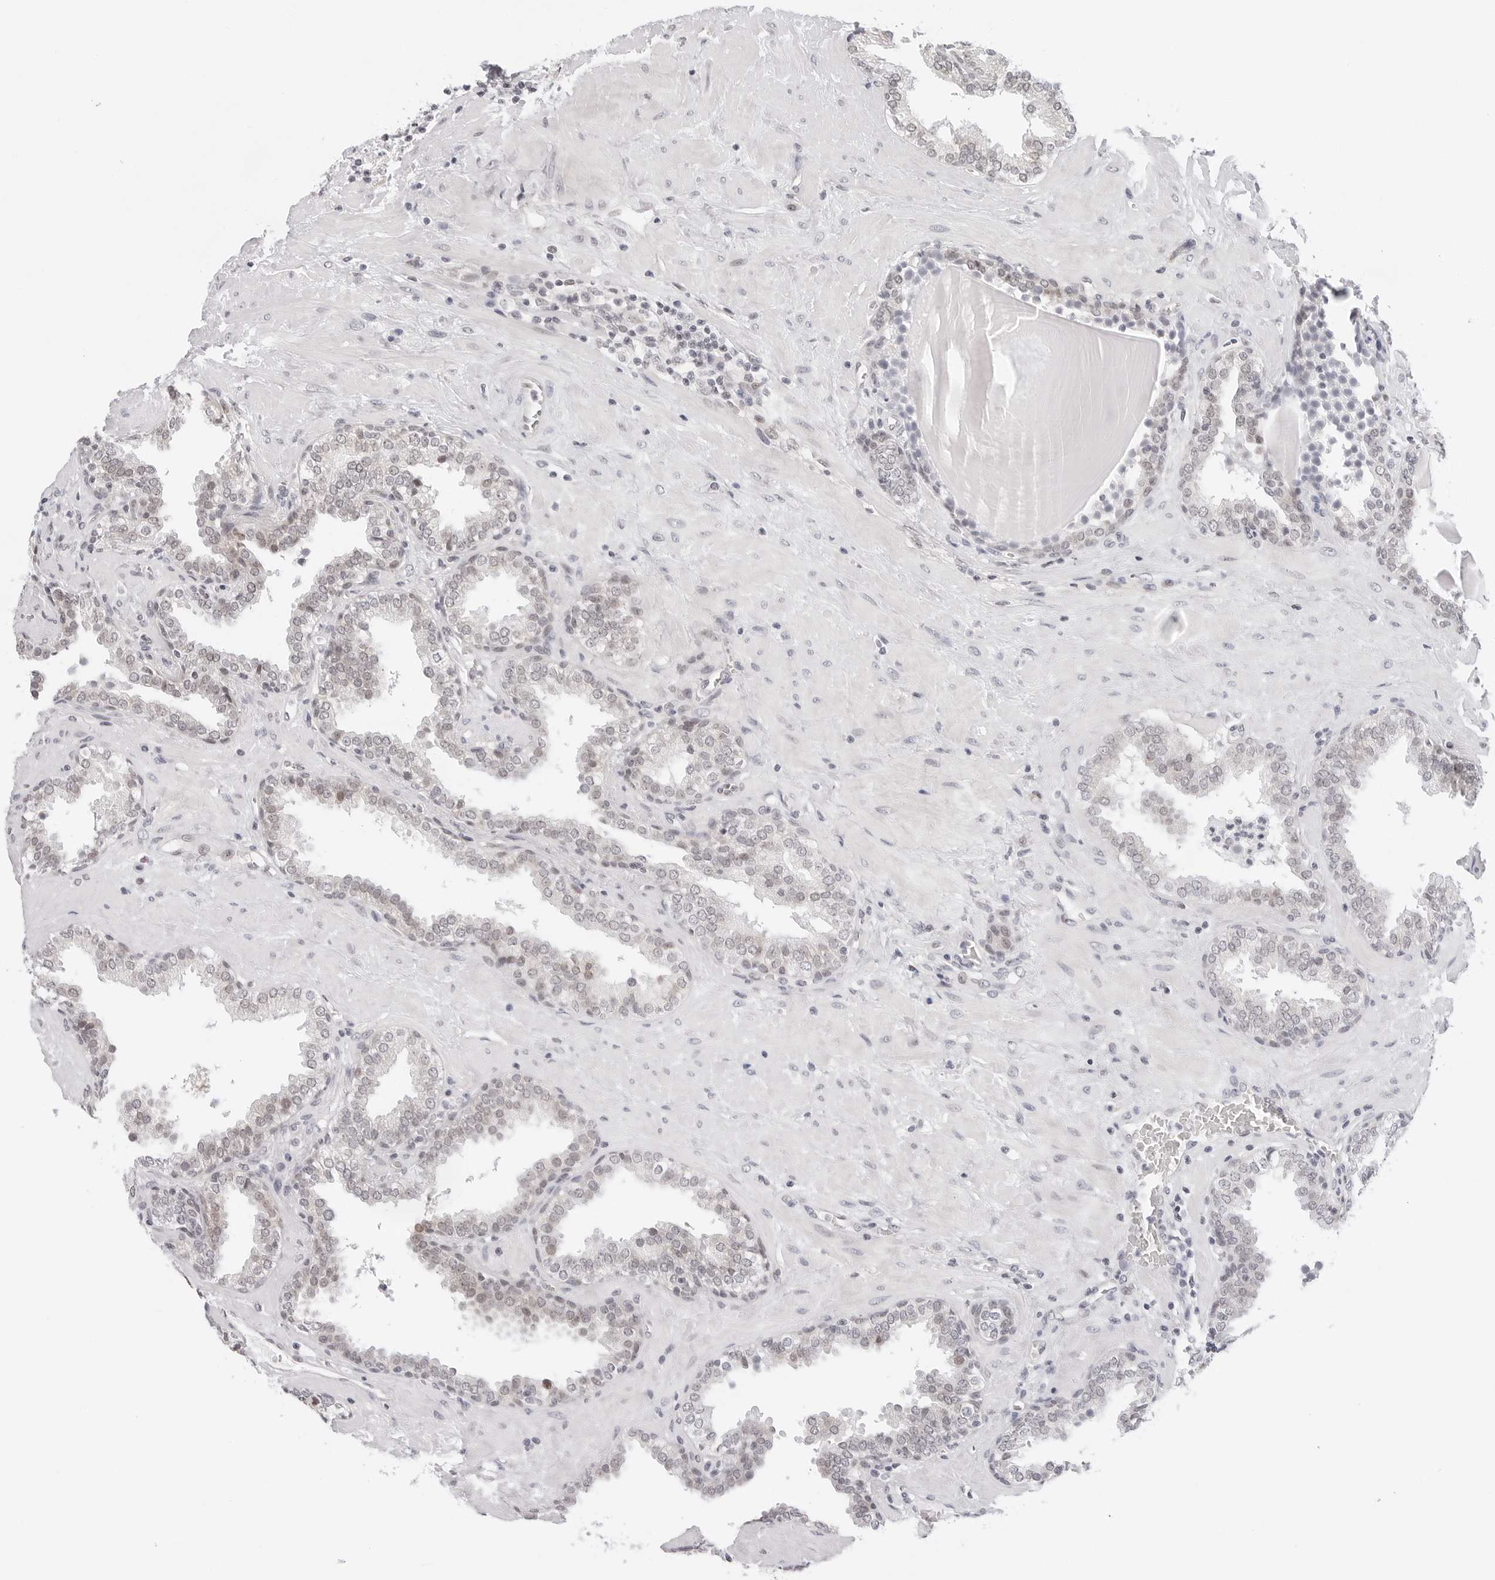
{"staining": {"intensity": "weak", "quantity": "25%-75%", "location": "cytoplasmic/membranous,nuclear"}, "tissue": "prostate", "cell_type": "Glandular cells", "image_type": "normal", "snomed": [{"axis": "morphology", "description": "Normal tissue, NOS"}, {"axis": "topography", "description": "Prostate"}], "caption": "Protein expression analysis of benign prostate displays weak cytoplasmic/membranous,nuclear positivity in about 25%-75% of glandular cells. The protein is shown in brown color, while the nuclei are stained blue.", "gene": "ITGB3BP", "patient": {"sex": "male", "age": 51}}